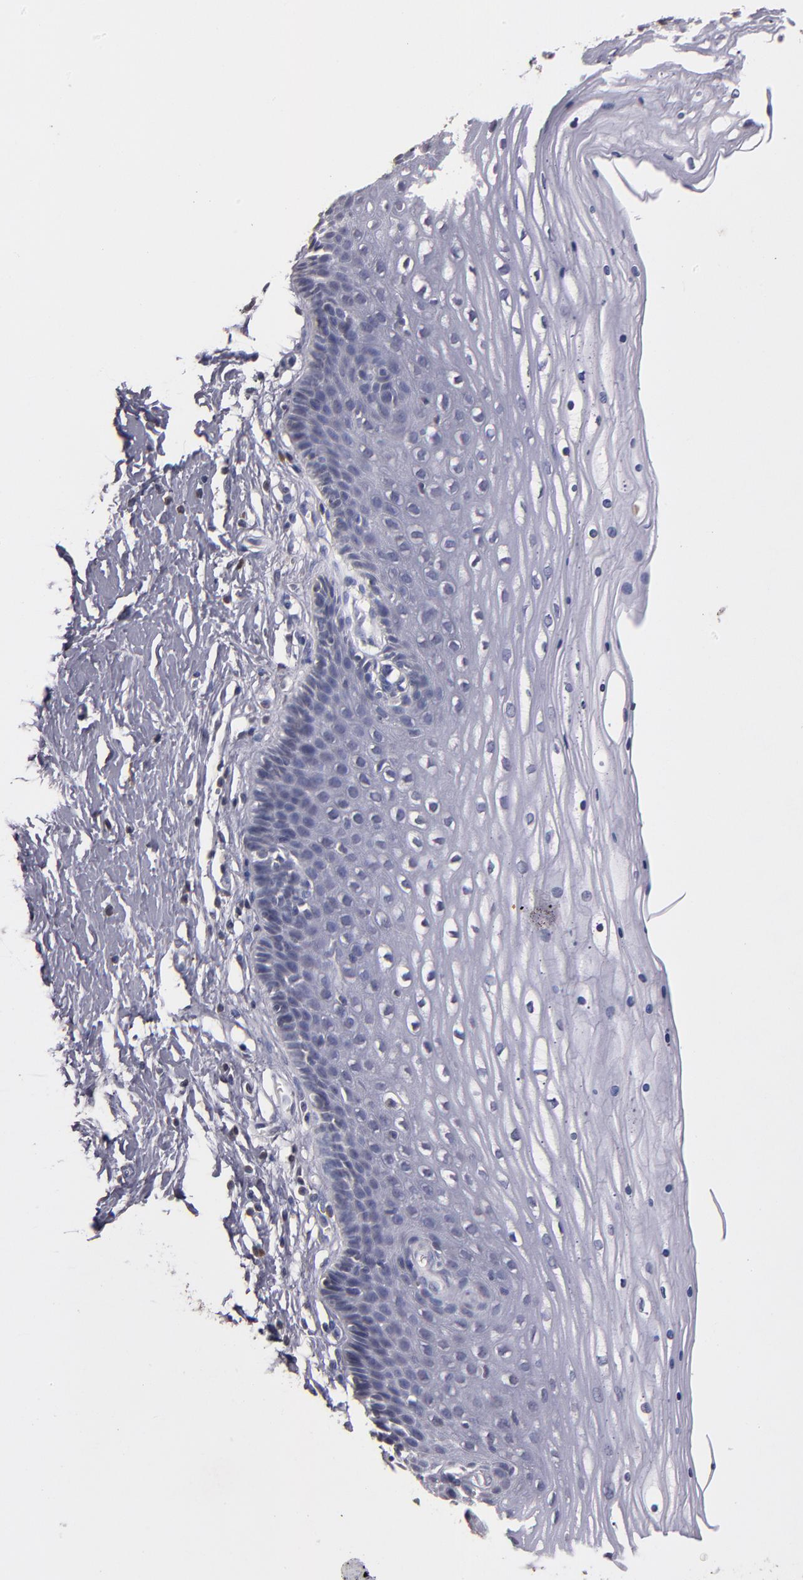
{"staining": {"intensity": "negative", "quantity": "none", "location": "none"}, "tissue": "cervix", "cell_type": "Glandular cells", "image_type": "normal", "snomed": [{"axis": "morphology", "description": "Normal tissue, NOS"}, {"axis": "topography", "description": "Cervix"}], "caption": "This micrograph is of benign cervix stained with IHC to label a protein in brown with the nuclei are counter-stained blue. There is no positivity in glandular cells. (Immunohistochemistry (ihc), brightfield microscopy, high magnification).", "gene": "SOX10", "patient": {"sex": "female", "age": 39}}